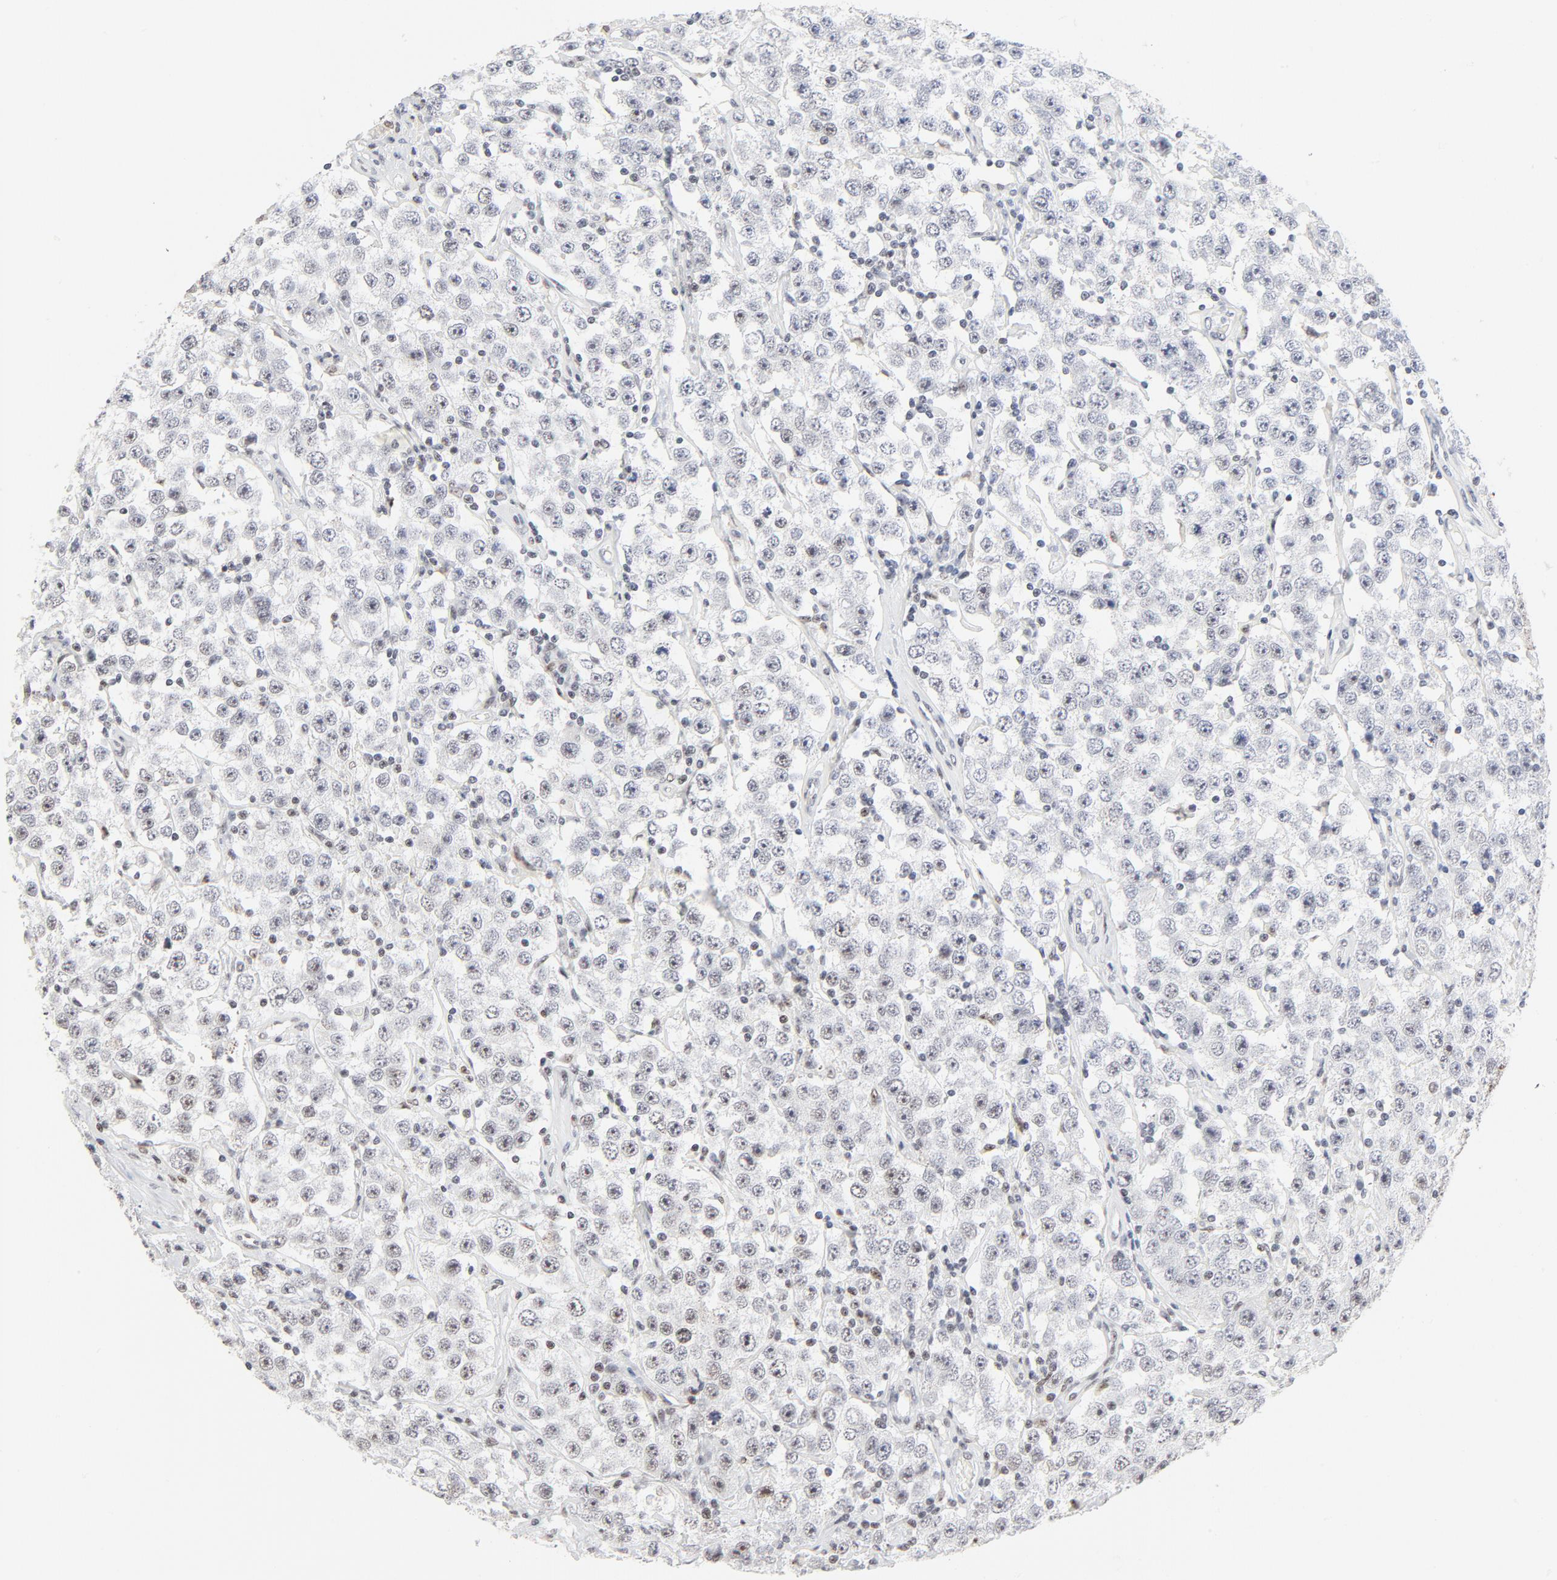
{"staining": {"intensity": "weak", "quantity": "25%-75%", "location": "nuclear"}, "tissue": "testis cancer", "cell_type": "Tumor cells", "image_type": "cancer", "snomed": [{"axis": "morphology", "description": "Seminoma, NOS"}, {"axis": "topography", "description": "Testis"}], "caption": "Testis cancer (seminoma) stained with a protein marker exhibits weak staining in tumor cells.", "gene": "GTF2H1", "patient": {"sex": "male", "age": 52}}